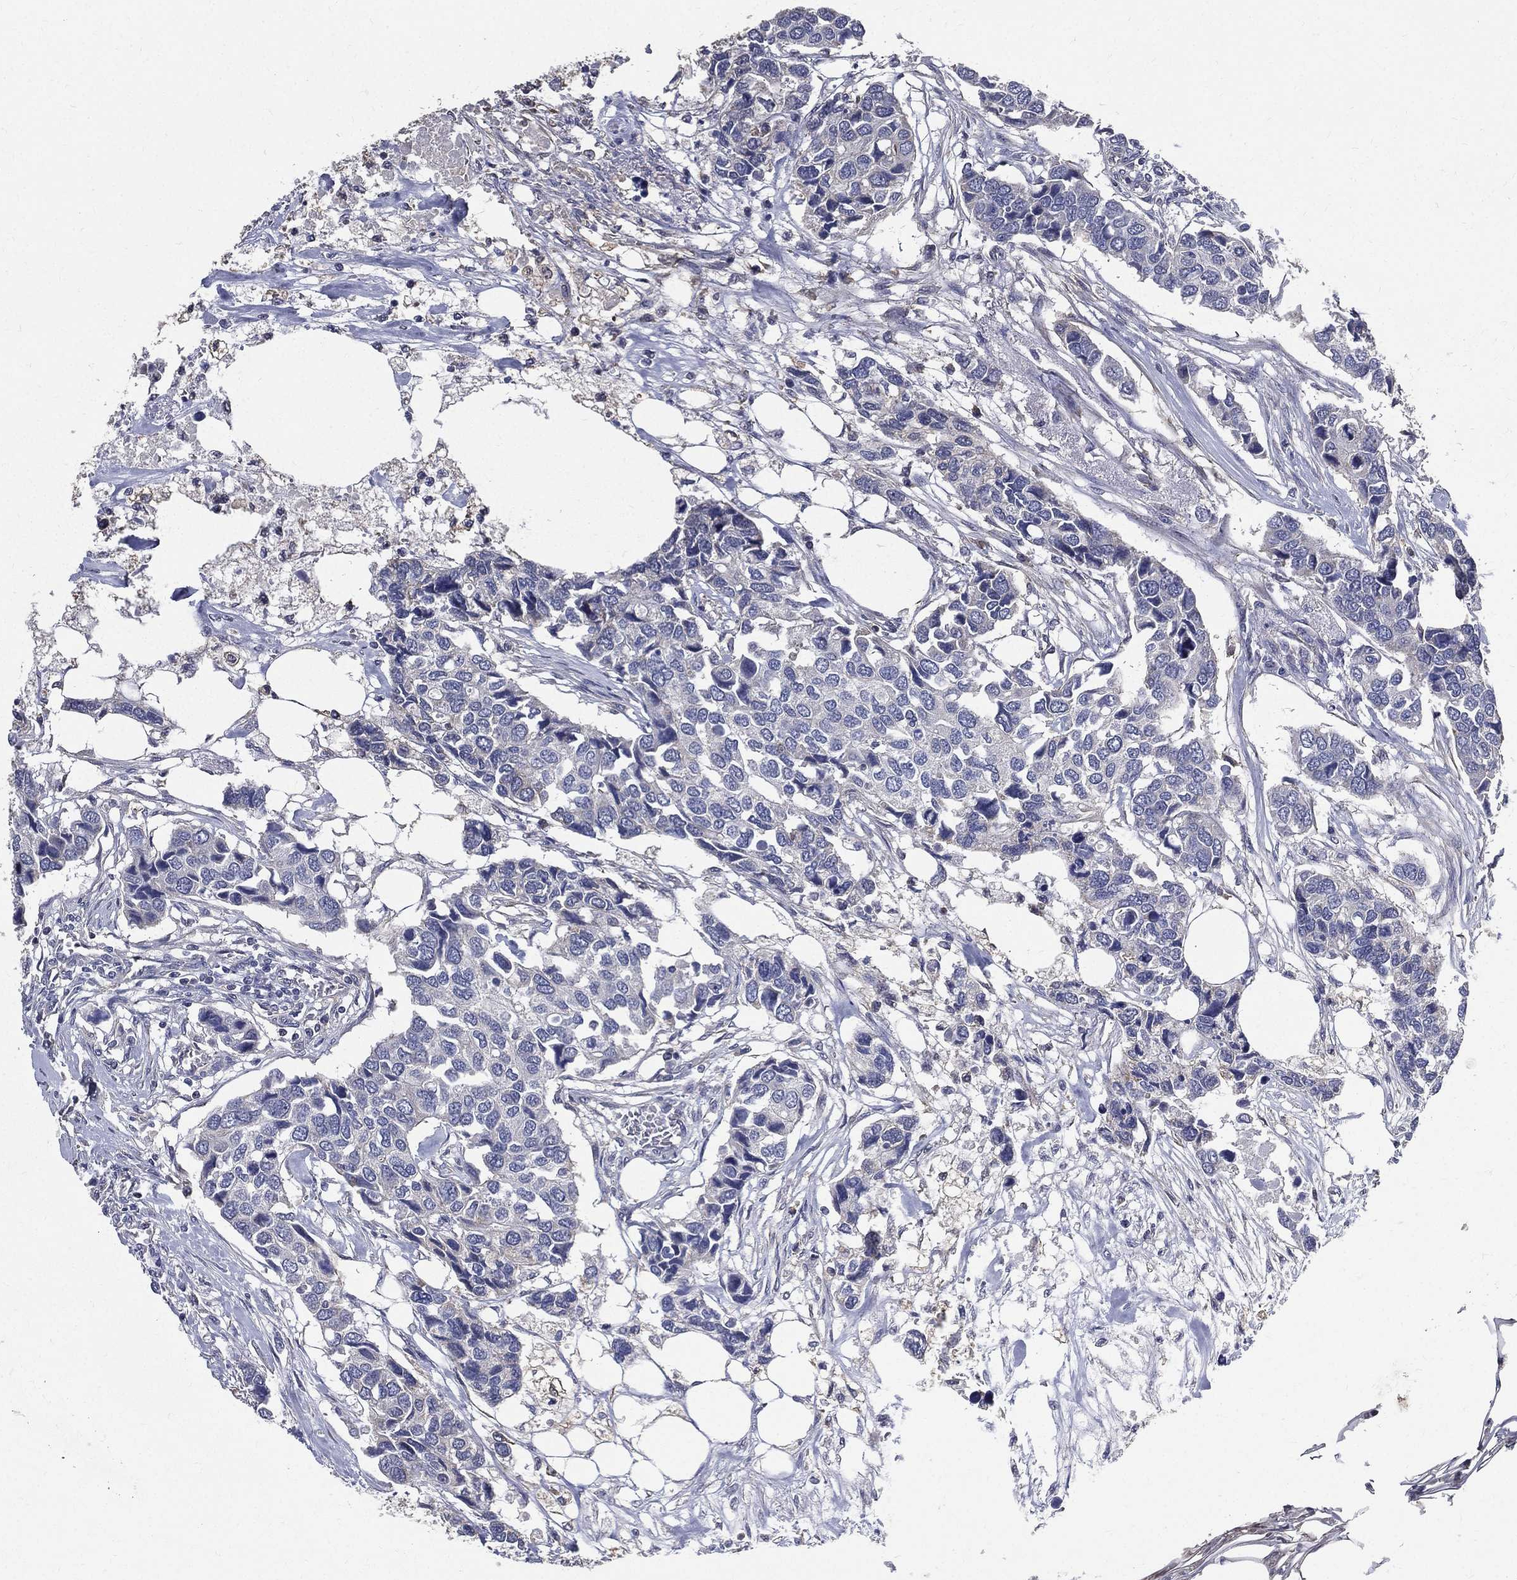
{"staining": {"intensity": "negative", "quantity": "none", "location": "none"}, "tissue": "breast cancer", "cell_type": "Tumor cells", "image_type": "cancer", "snomed": [{"axis": "morphology", "description": "Duct carcinoma"}, {"axis": "topography", "description": "Breast"}], "caption": "DAB immunohistochemical staining of breast cancer (invasive ductal carcinoma) reveals no significant staining in tumor cells.", "gene": "SERPINB2", "patient": {"sex": "female", "age": 83}}